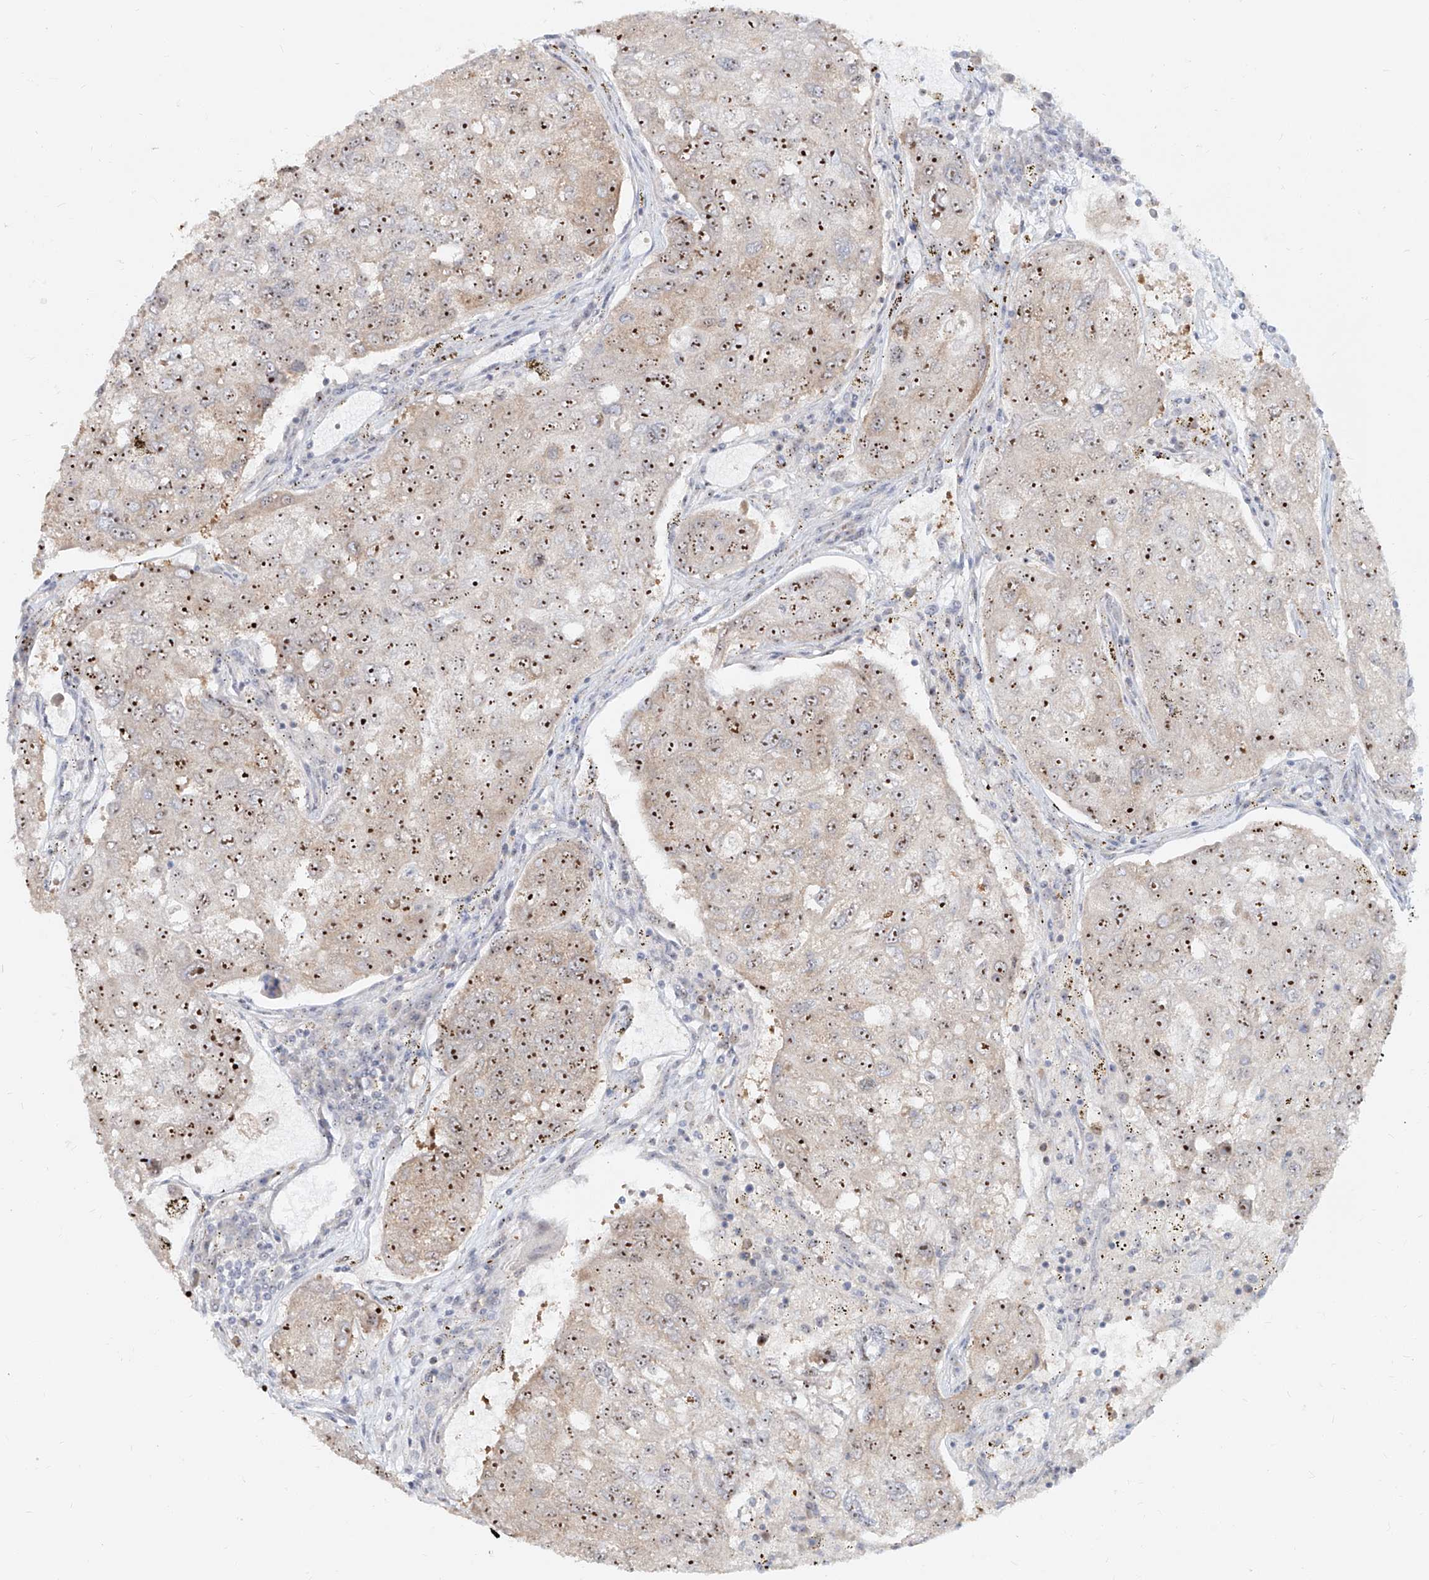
{"staining": {"intensity": "strong", "quantity": ">75%", "location": "nuclear"}, "tissue": "urothelial cancer", "cell_type": "Tumor cells", "image_type": "cancer", "snomed": [{"axis": "morphology", "description": "Urothelial carcinoma, High grade"}, {"axis": "topography", "description": "Lymph node"}, {"axis": "topography", "description": "Urinary bladder"}], "caption": "Immunohistochemical staining of human high-grade urothelial carcinoma exhibits high levels of strong nuclear expression in about >75% of tumor cells.", "gene": "BYSL", "patient": {"sex": "male", "age": 51}}